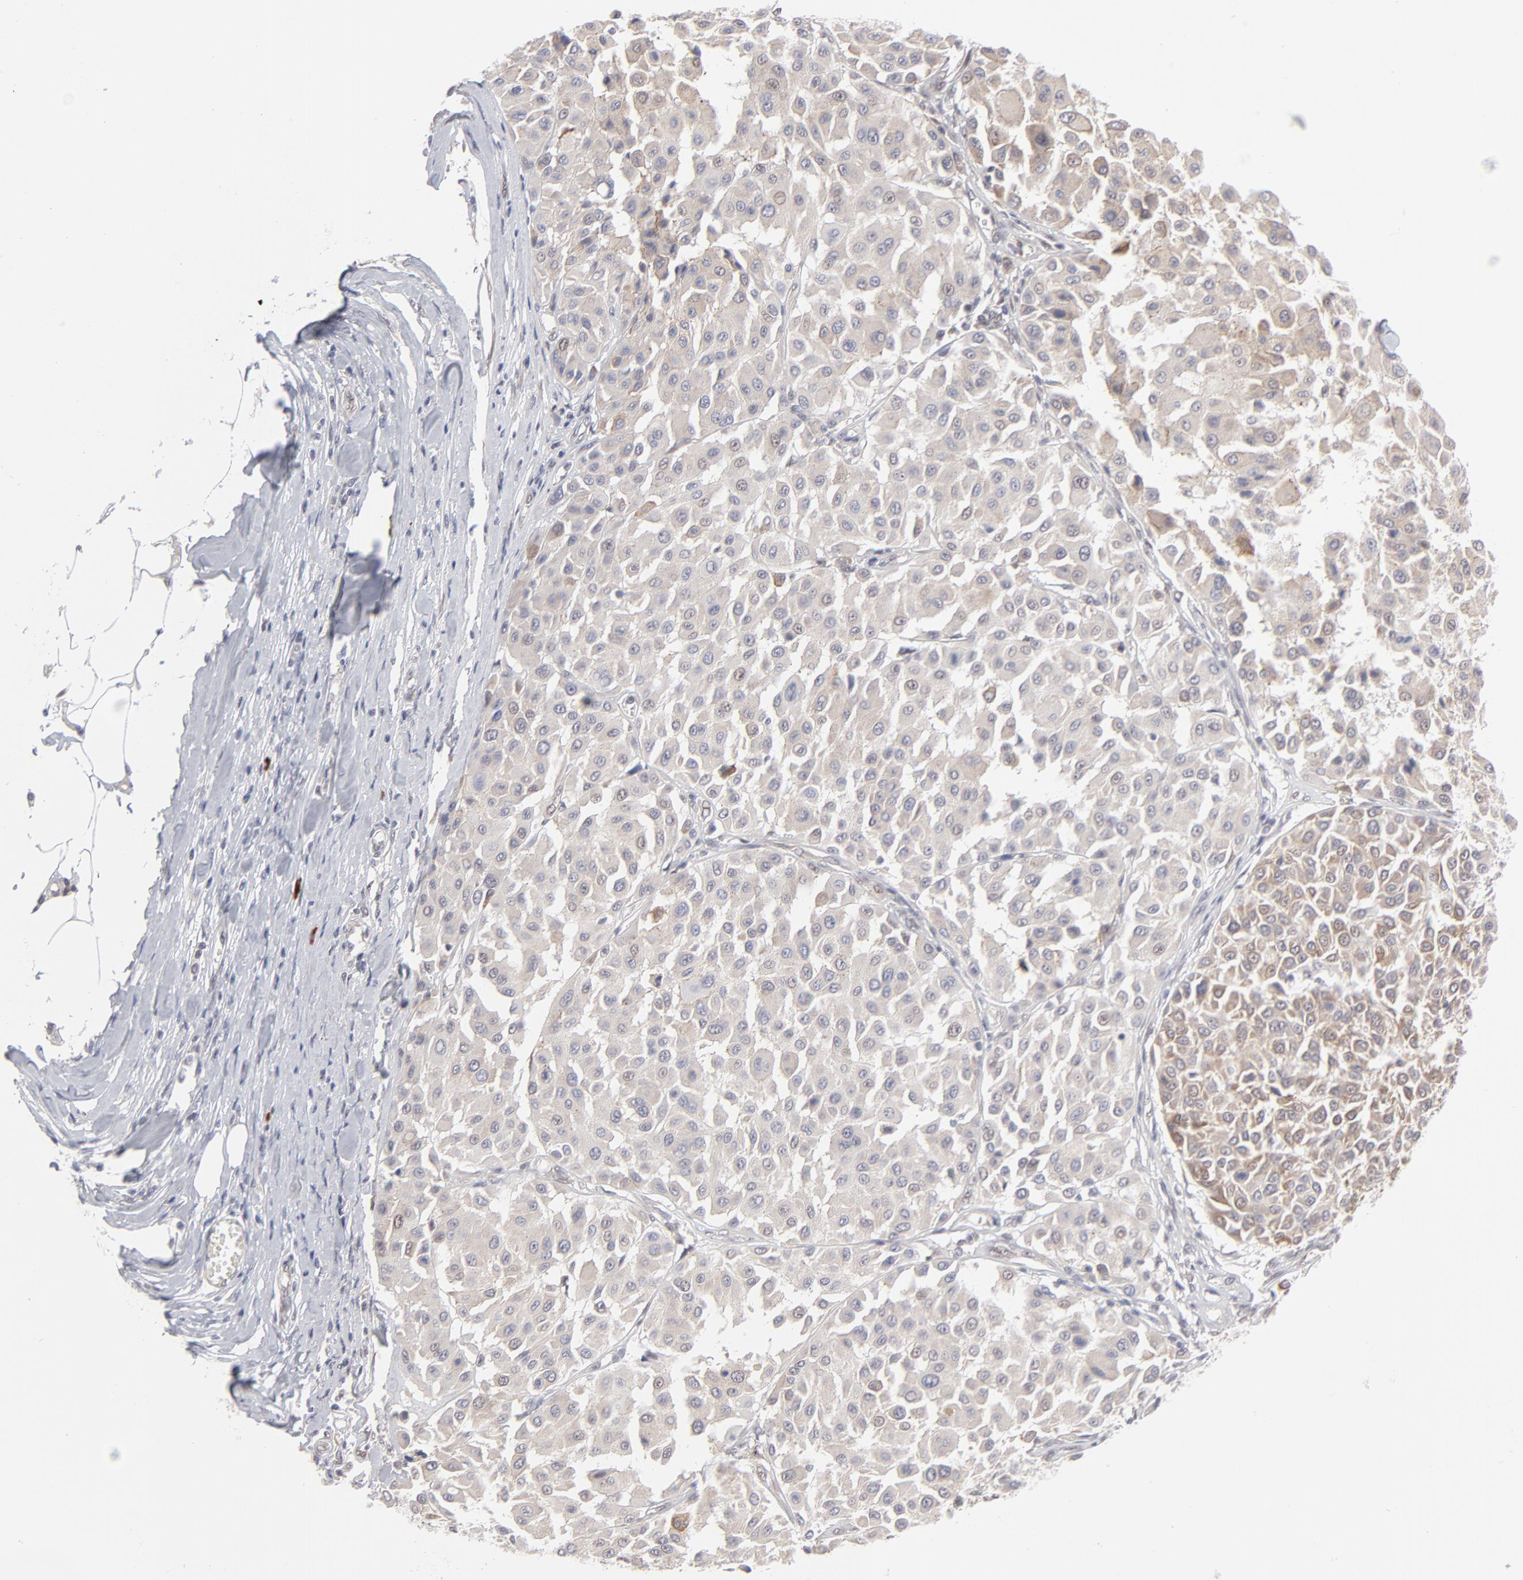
{"staining": {"intensity": "moderate", "quantity": ">75%", "location": "cytoplasmic/membranous"}, "tissue": "melanoma", "cell_type": "Tumor cells", "image_type": "cancer", "snomed": [{"axis": "morphology", "description": "Malignant melanoma, Metastatic site"}, {"axis": "topography", "description": "Soft tissue"}], "caption": "This is an image of immunohistochemistry (IHC) staining of malignant melanoma (metastatic site), which shows moderate positivity in the cytoplasmic/membranous of tumor cells.", "gene": "NBN", "patient": {"sex": "male", "age": 41}}